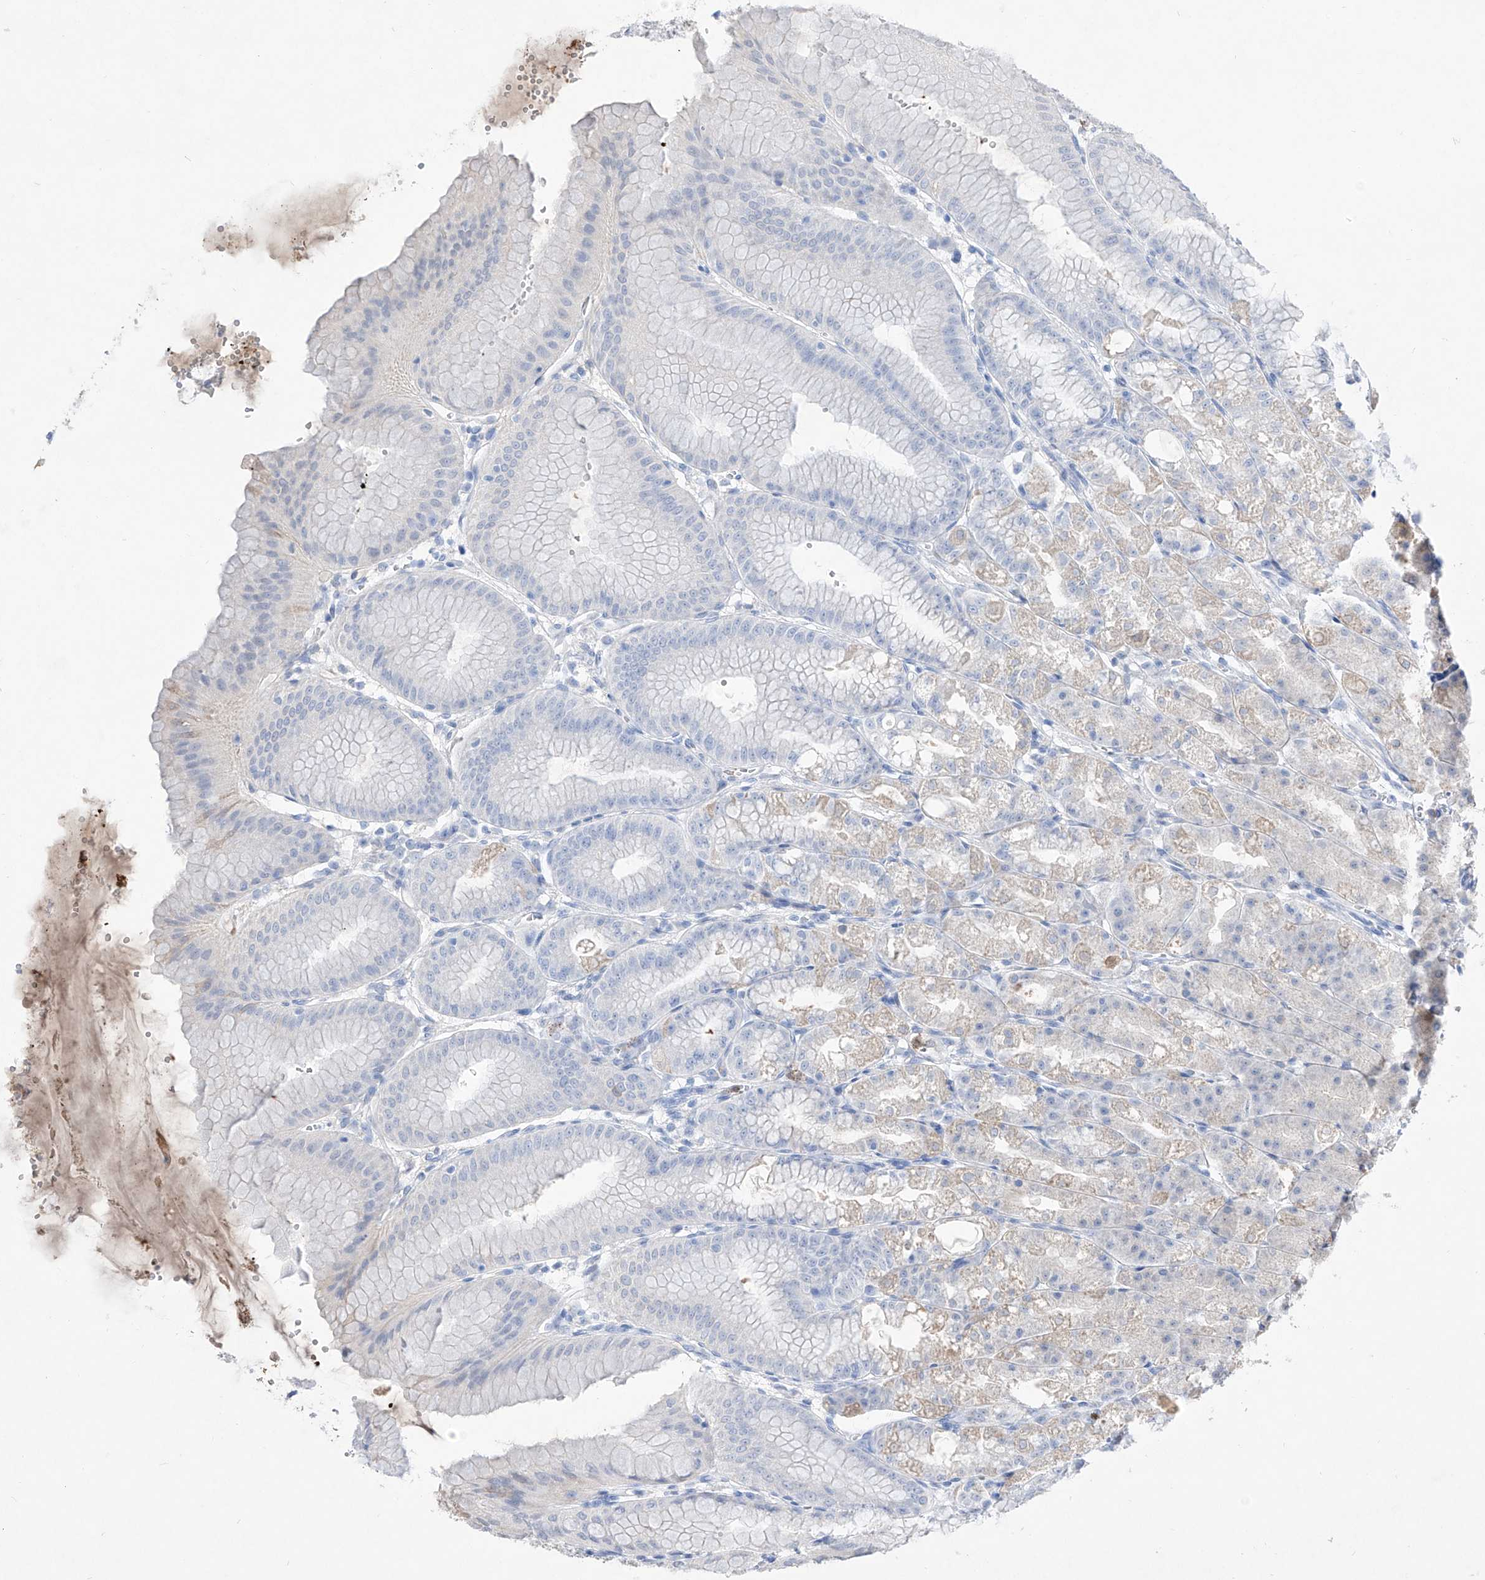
{"staining": {"intensity": "negative", "quantity": "none", "location": "none"}, "tissue": "stomach", "cell_type": "Glandular cells", "image_type": "normal", "snomed": [{"axis": "morphology", "description": "Normal tissue, NOS"}, {"axis": "topography", "description": "Stomach, lower"}], "caption": "This is an IHC histopathology image of normal stomach. There is no positivity in glandular cells.", "gene": "TM7SF2", "patient": {"sex": "male", "age": 71}}